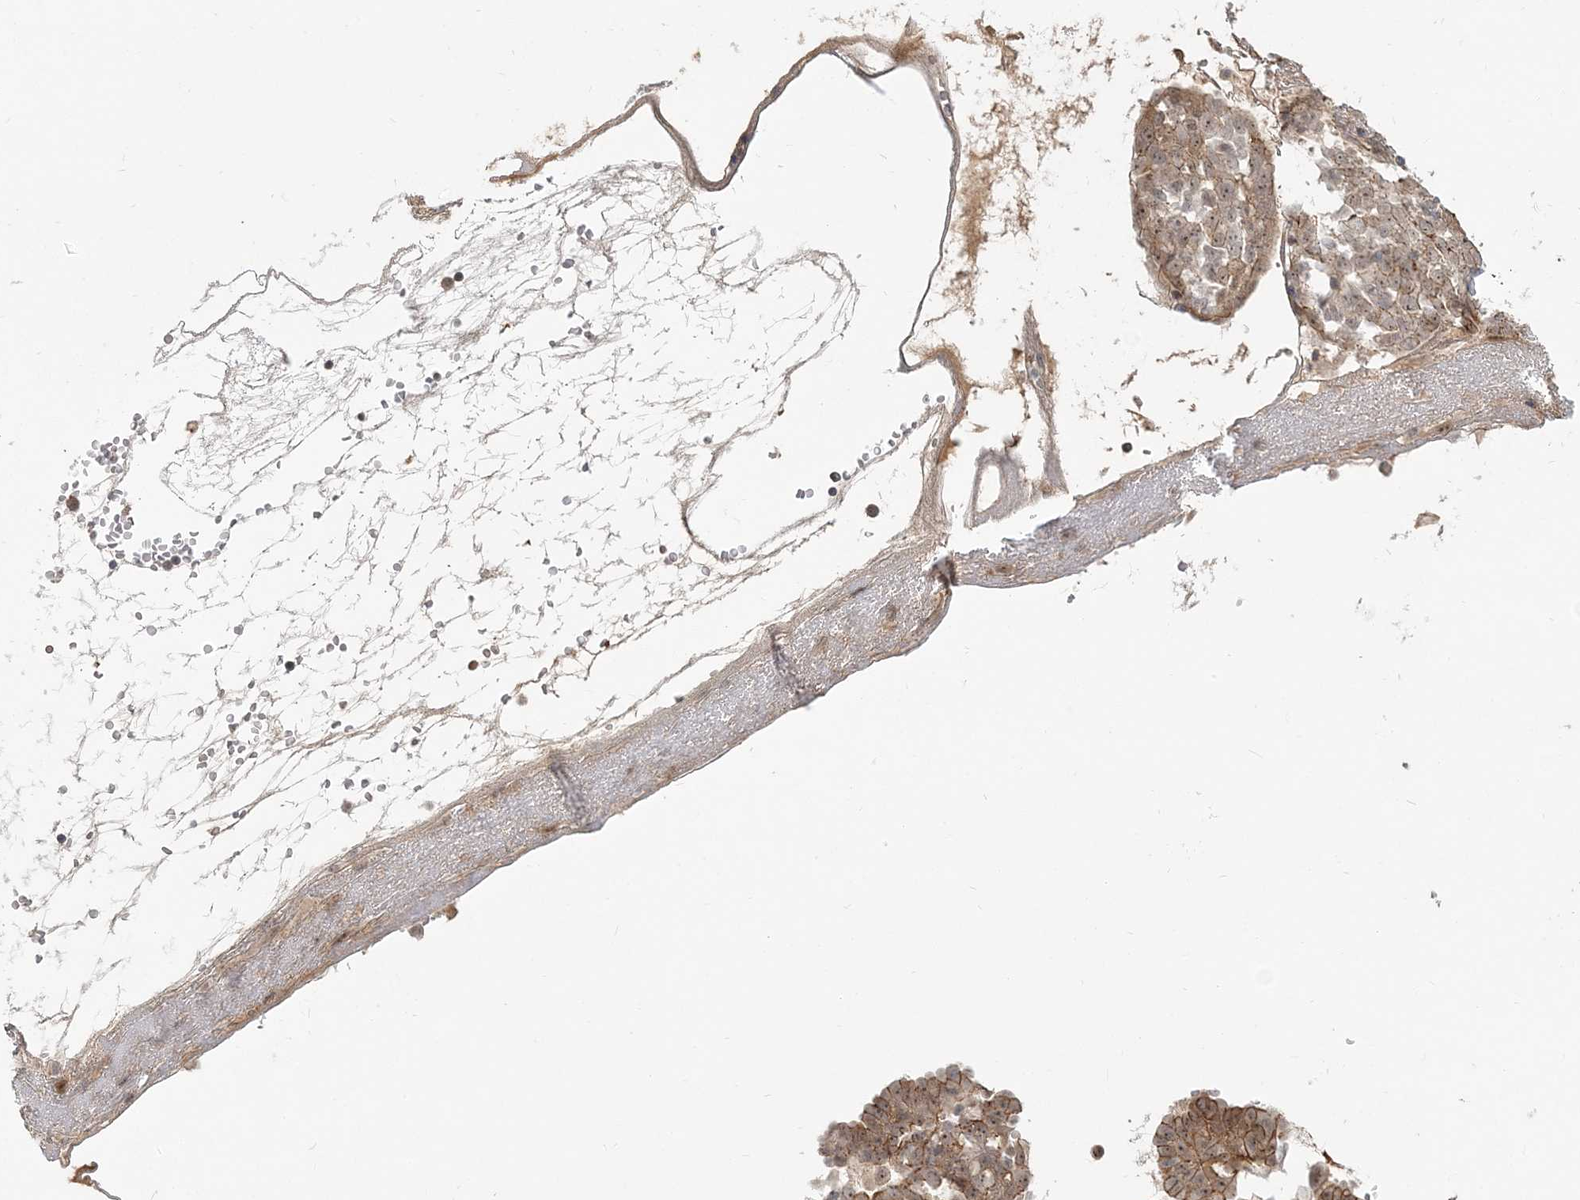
{"staining": {"intensity": "moderate", "quantity": ">75%", "location": "cytoplasmic/membranous,nuclear"}, "tissue": "ovarian cancer", "cell_type": "Tumor cells", "image_type": "cancer", "snomed": [{"axis": "morphology", "description": "Cystadenocarcinoma, serous, NOS"}, {"axis": "topography", "description": "Soft tissue"}, {"axis": "topography", "description": "Ovary"}], "caption": "Ovarian serous cystadenocarcinoma stained with DAB (3,3'-diaminobenzidine) immunohistochemistry shows medium levels of moderate cytoplasmic/membranous and nuclear staining in about >75% of tumor cells. (IHC, brightfield microscopy, high magnification).", "gene": "SH3PXD2A", "patient": {"sex": "female", "age": 57}}